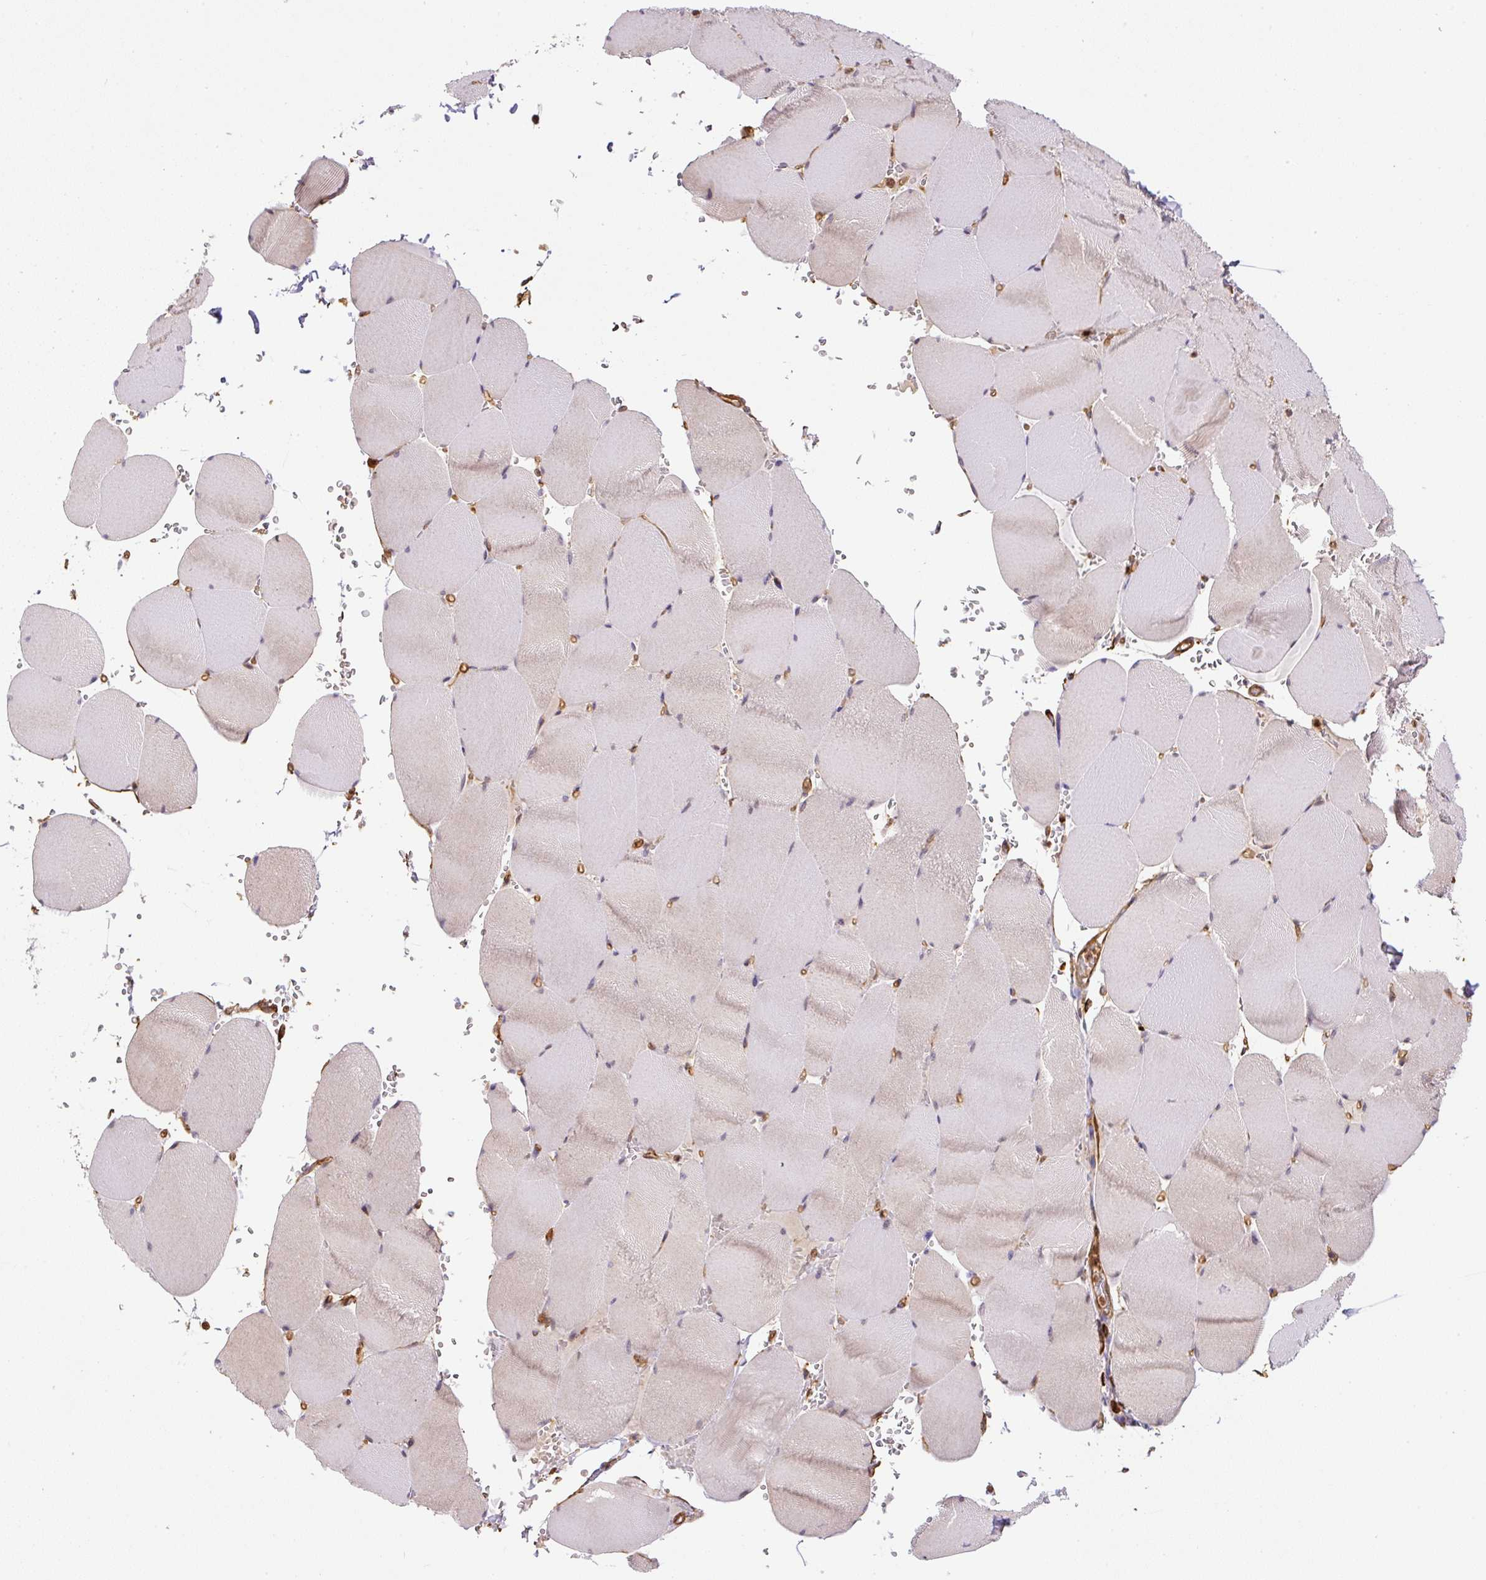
{"staining": {"intensity": "weak", "quantity": "<25%", "location": "cytoplasmic/membranous"}, "tissue": "skeletal muscle", "cell_type": "Myocytes", "image_type": "normal", "snomed": [{"axis": "morphology", "description": "Normal tissue, NOS"}, {"axis": "topography", "description": "Skeletal muscle"}, {"axis": "topography", "description": "Head-Neck"}], "caption": "DAB immunohistochemical staining of benign human skeletal muscle exhibits no significant staining in myocytes. (Stains: DAB immunohistochemistry (IHC) with hematoxylin counter stain, Microscopy: brightfield microscopy at high magnification).", "gene": "B3GALT5", "patient": {"sex": "male", "age": 66}}